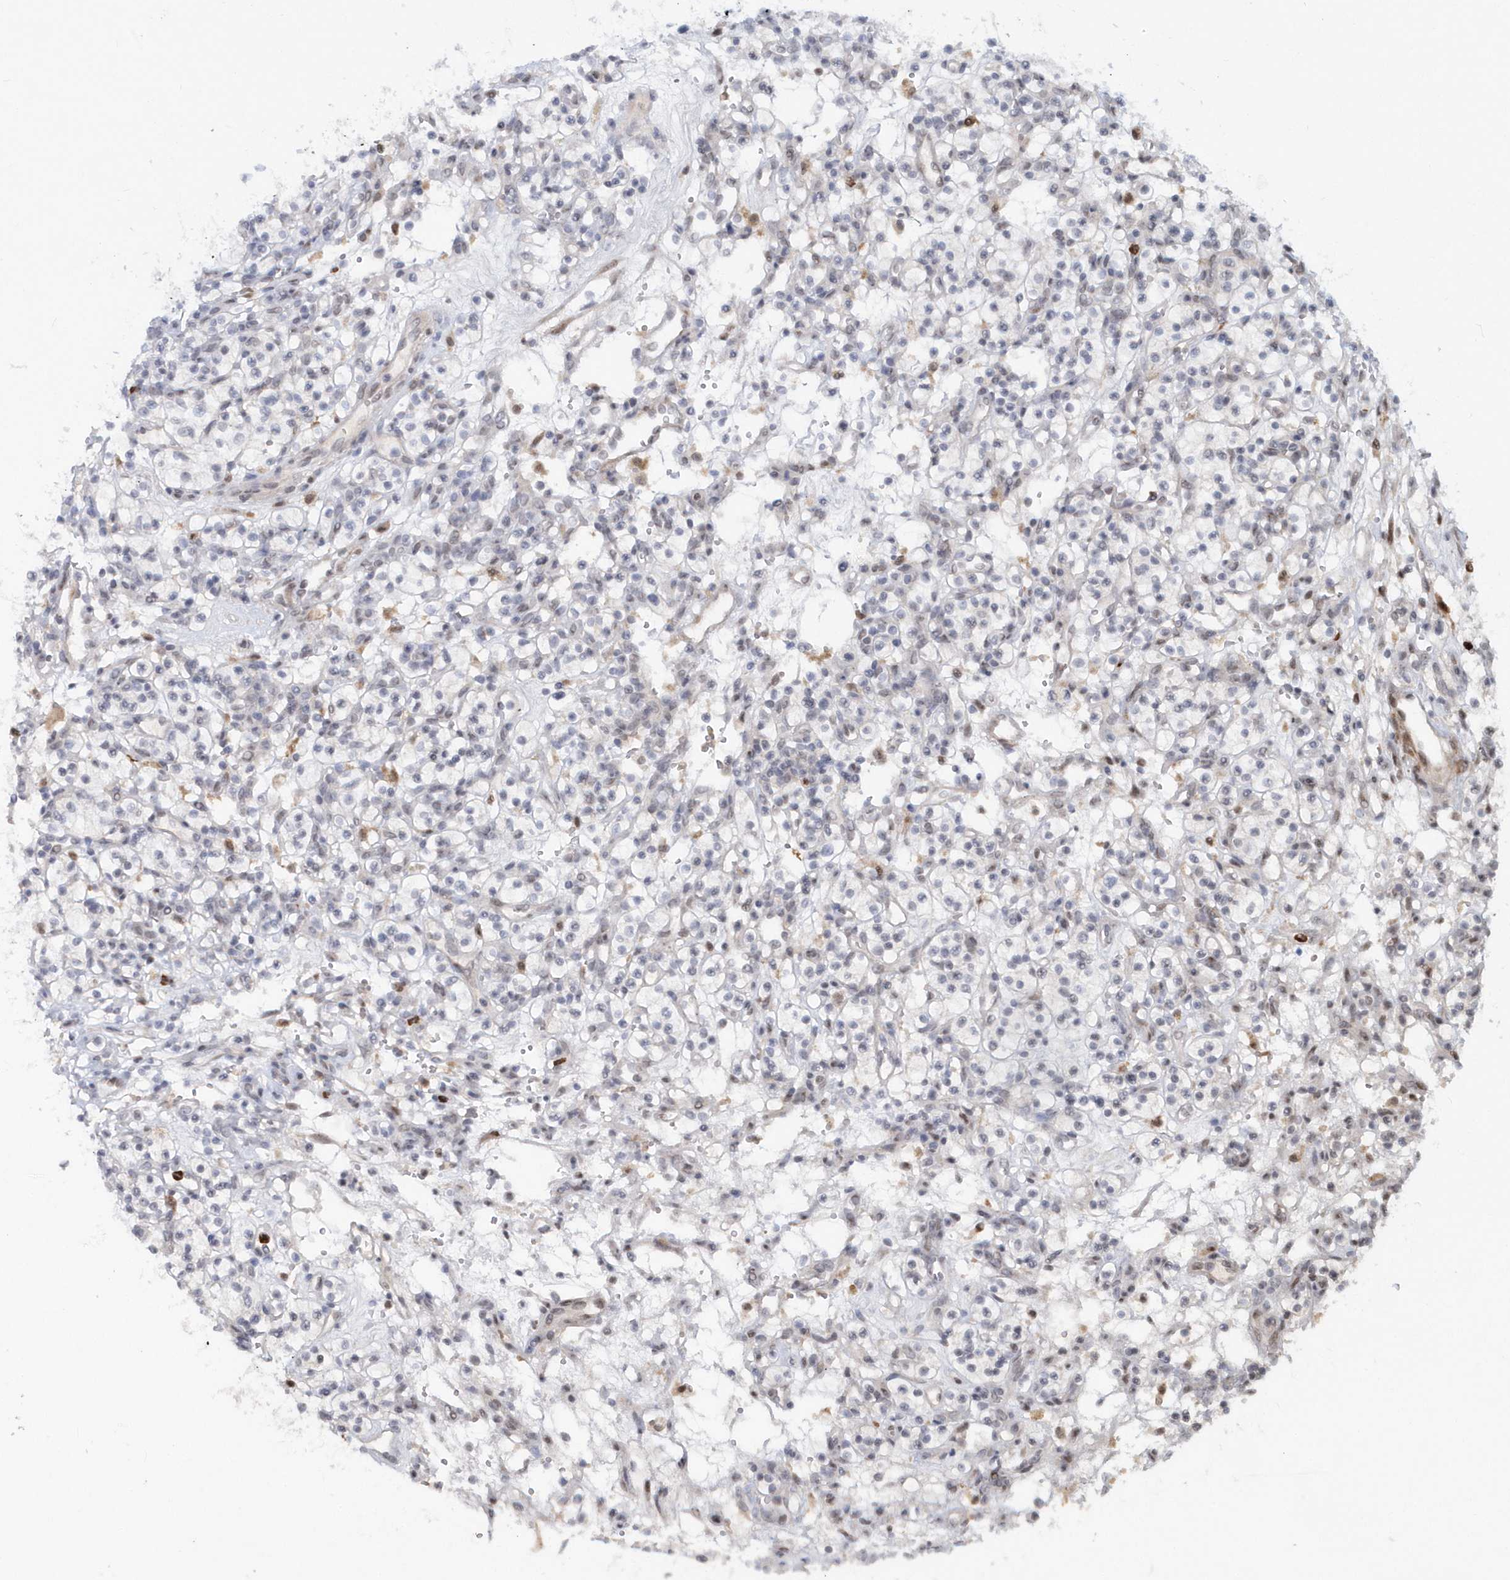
{"staining": {"intensity": "negative", "quantity": "none", "location": "none"}, "tissue": "renal cancer", "cell_type": "Tumor cells", "image_type": "cancer", "snomed": [{"axis": "morphology", "description": "Adenocarcinoma, NOS"}, {"axis": "topography", "description": "Kidney"}], "caption": "Immunohistochemical staining of renal cancer displays no significant staining in tumor cells.", "gene": "ASCL4", "patient": {"sex": "female", "age": 57}}